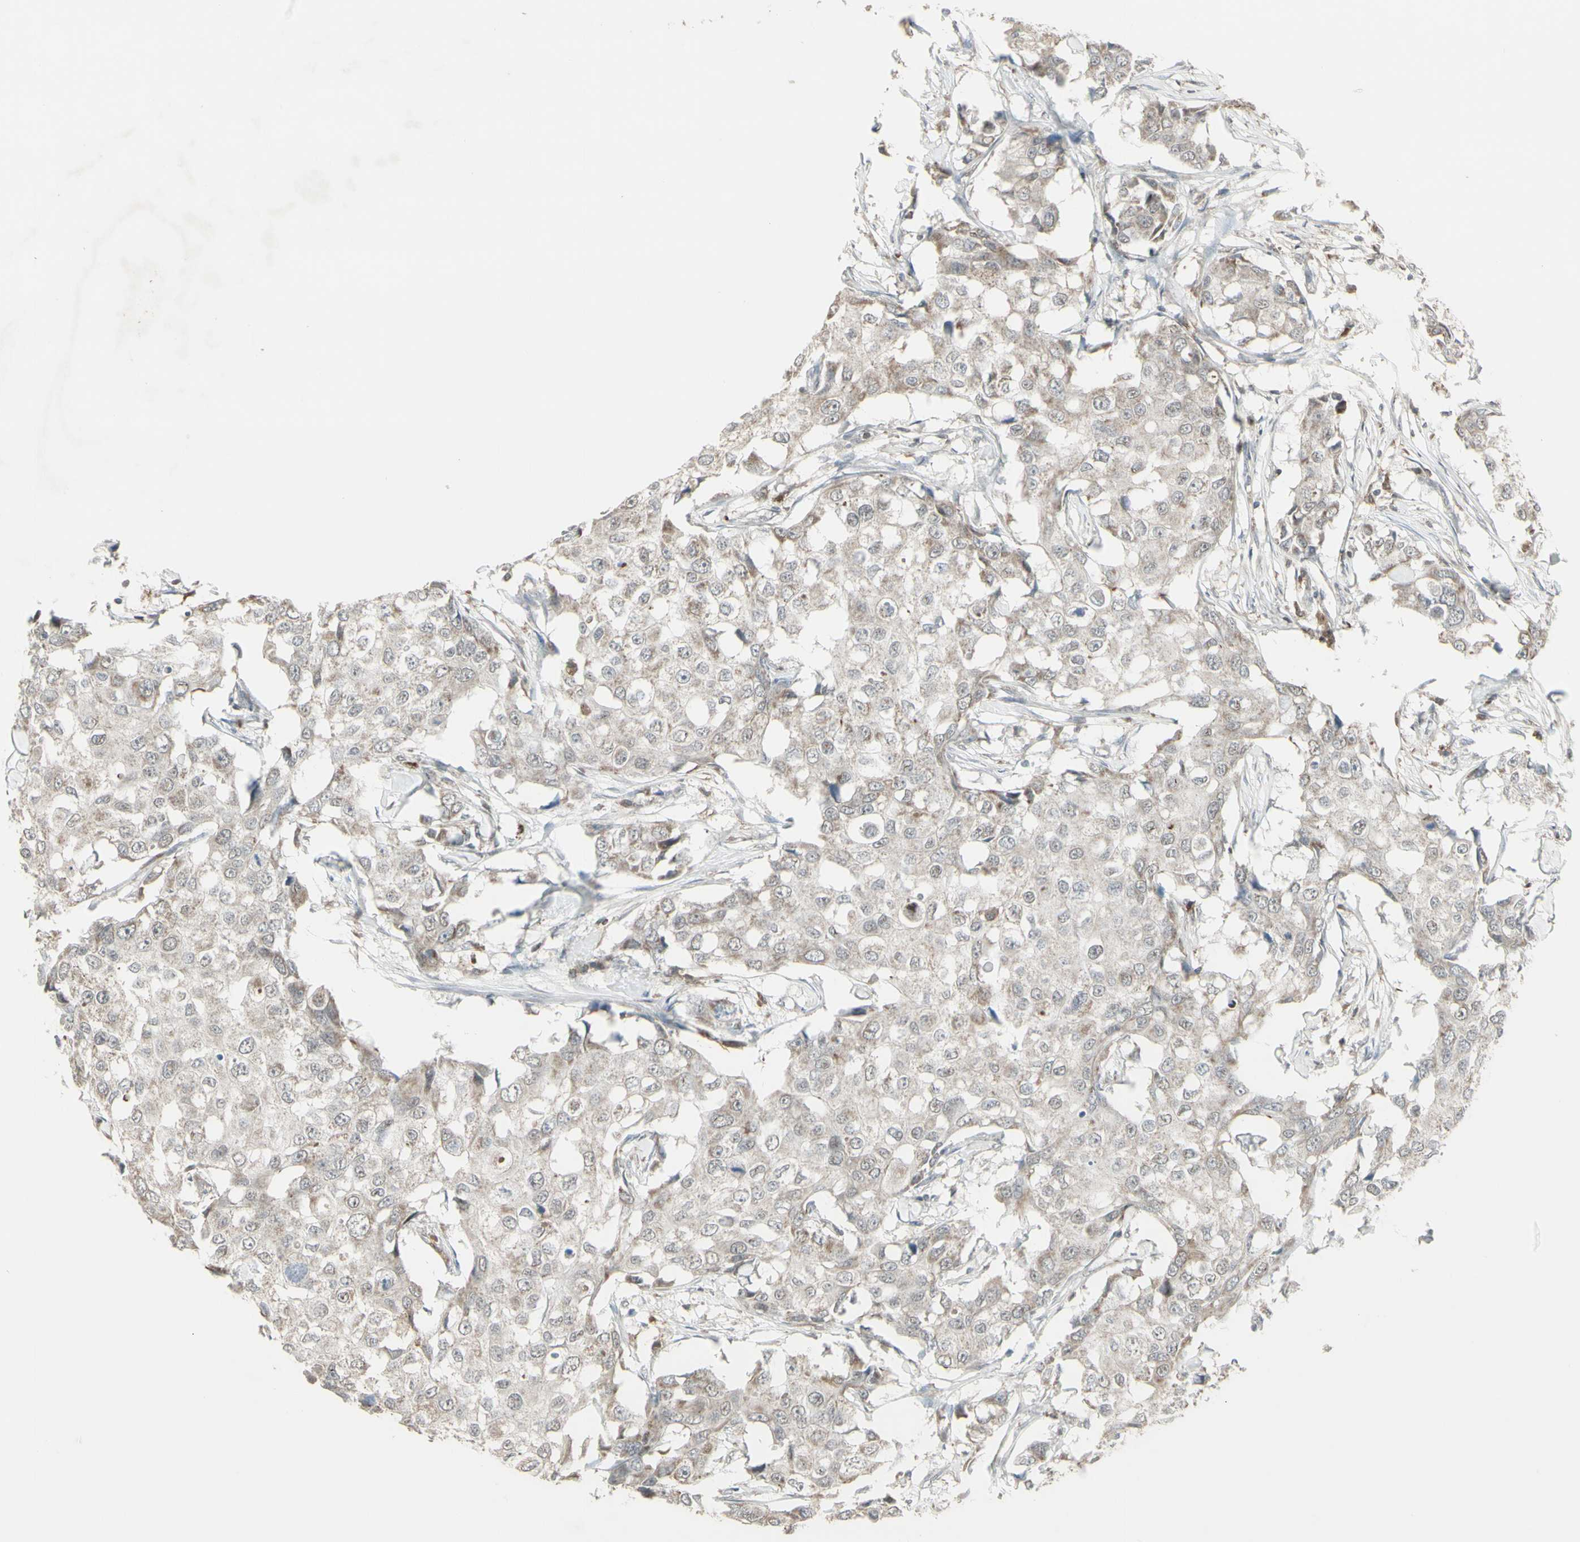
{"staining": {"intensity": "weak", "quantity": ">75%", "location": "cytoplasmic/membranous"}, "tissue": "breast cancer", "cell_type": "Tumor cells", "image_type": "cancer", "snomed": [{"axis": "morphology", "description": "Duct carcinoma"}, {"axis": "topography", "description": "Breast"}], "caption": "DAB (3,3'-diaminobenzidine) immunohistochemical staining of human breast cancer reveals weak cytoplasmic/membranous protein staining in approximately >75% of tumor cells. The staining is performed using DAB brown chromogen to label protein expression. The nuclei are counter-stained blue using hematoxylin.", "gene": "SAMSN1", "patient": {"sex": "female", "age": 27}}